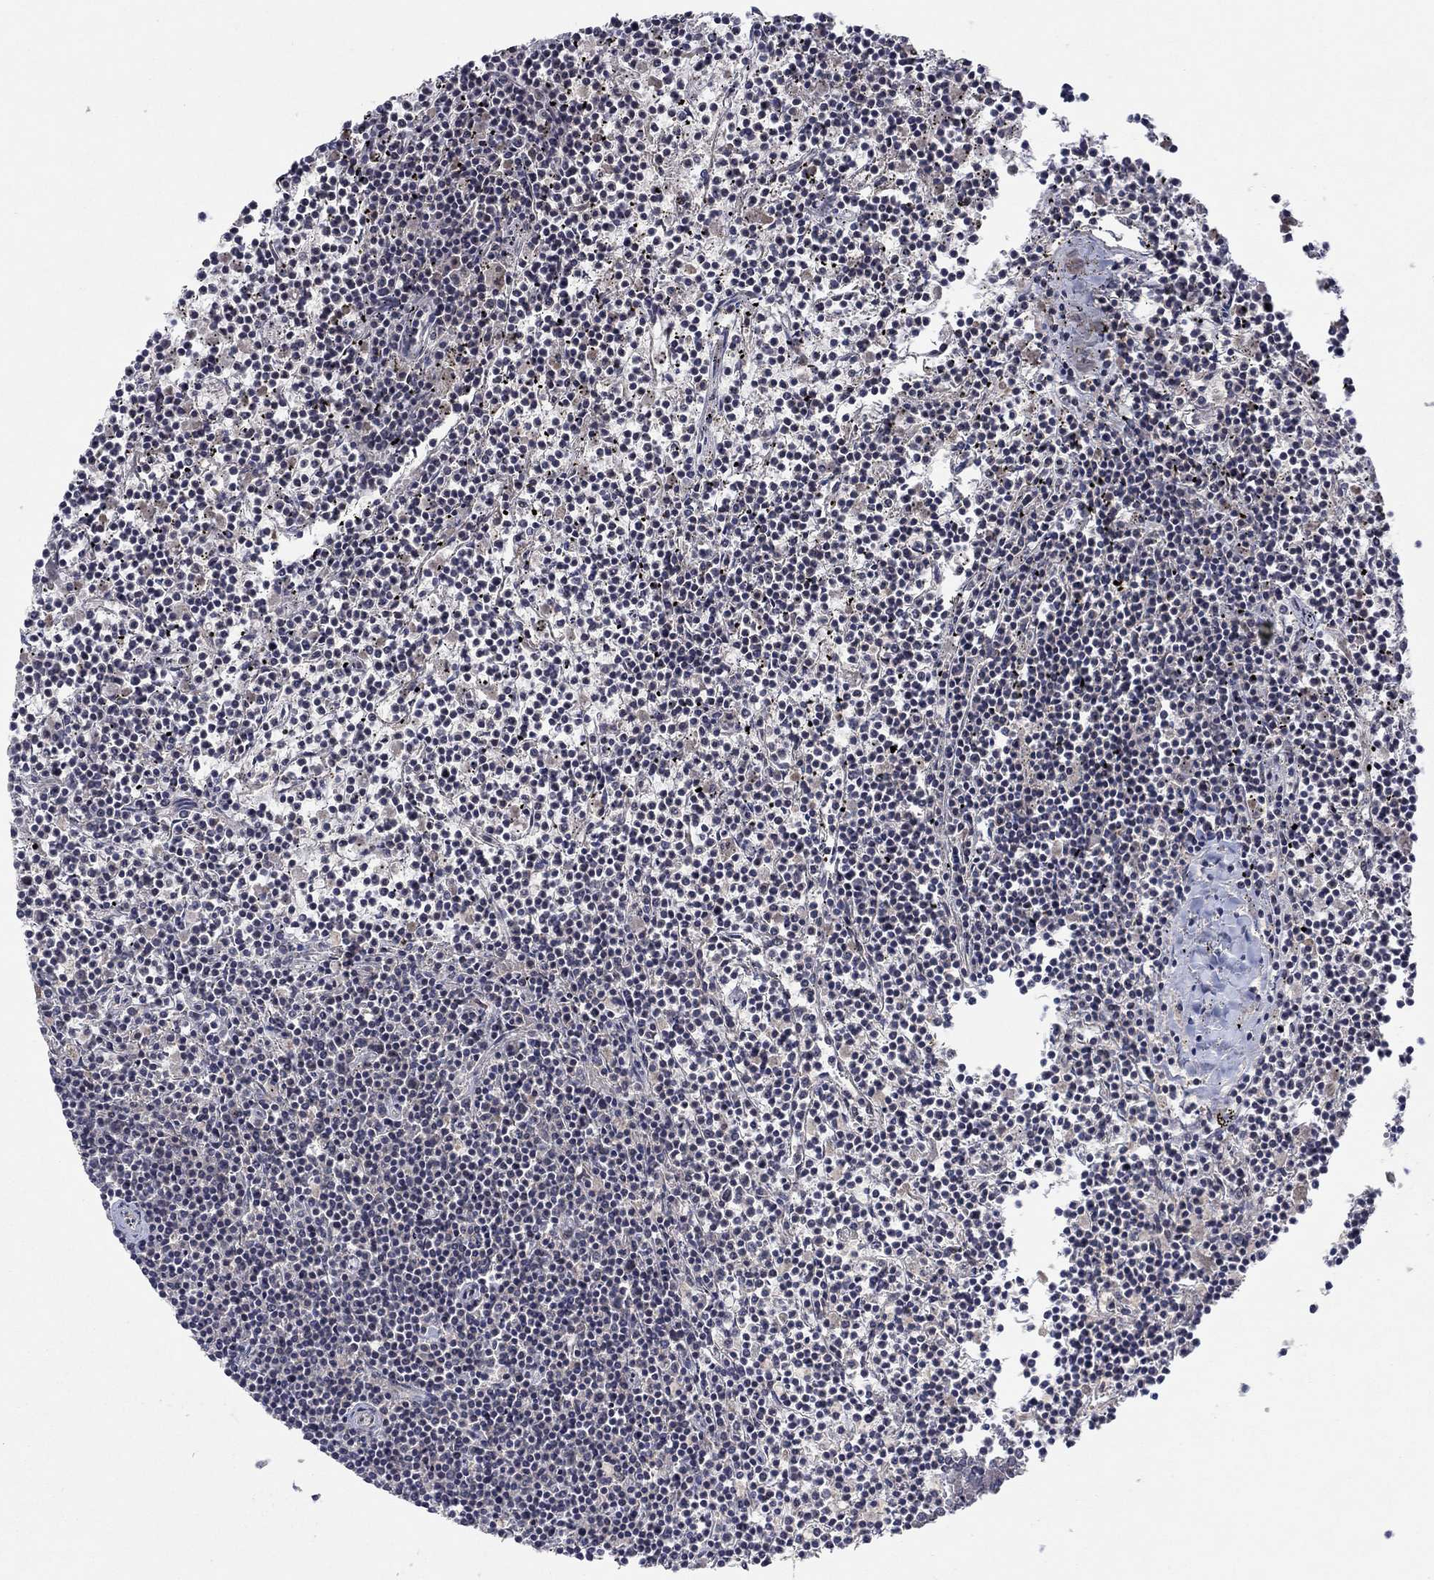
{"staining": {"intensity": "negative", "quantity": "none", "location": "none"}, "tissue": "lymphoma", "cell_type": "Tumor cells", "image_type": "cancer", "snomed": [{"axis": "morphology", "description": "Malignant lymphoma, non-Hodgkin's type, Low grade"}, {"axis": "topography", "description": "Spleen"}], "caption": "The photomicrograph reveals no staining of tumor cells in low-grade malignant lymphoma, non-Hodgkin's type.", "gene": "IL4", "patient": {"sex": "female", "age": 19}}